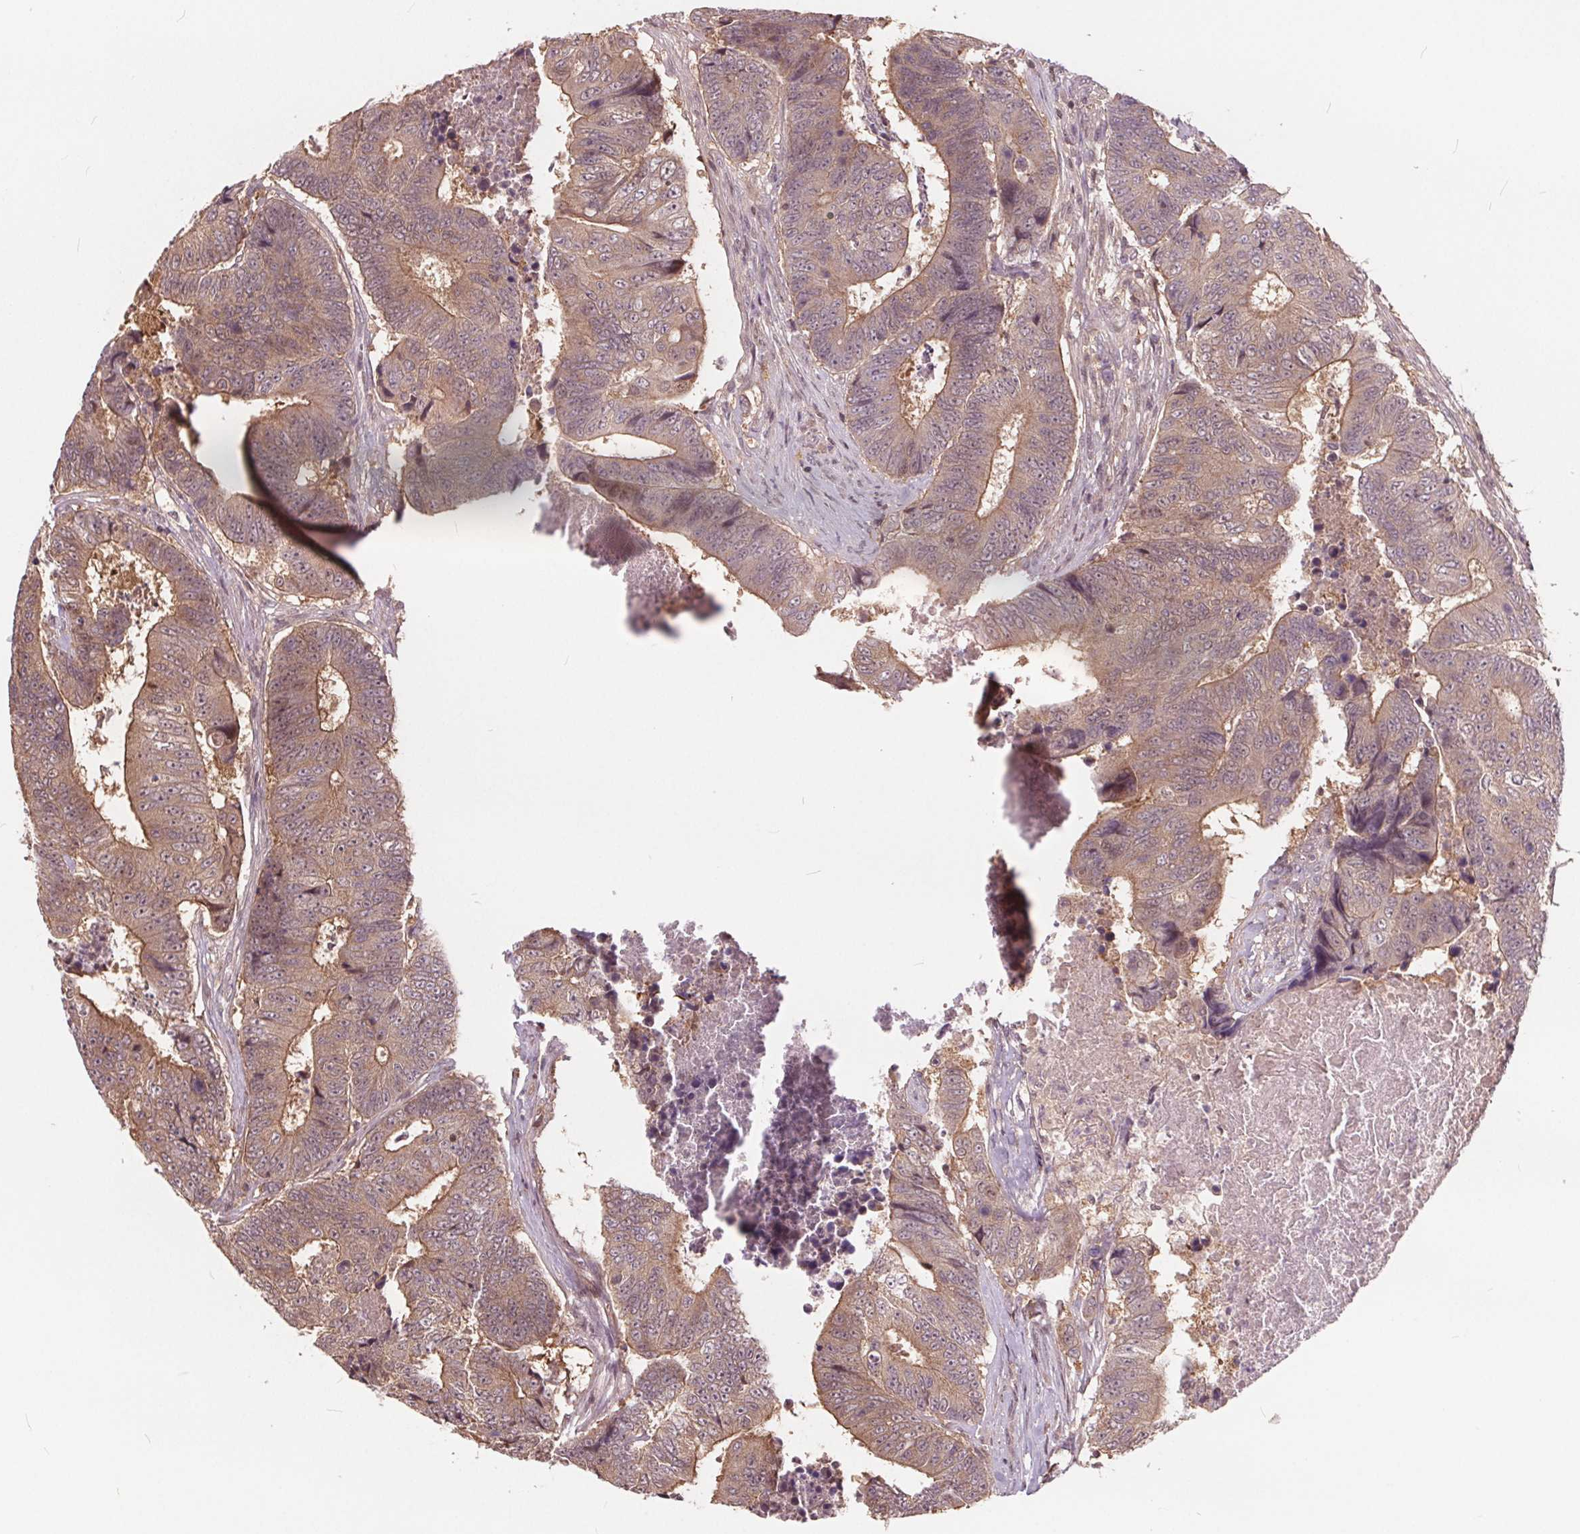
{"staining": {"intensity": "weak", "quantity": ">75%", "location": "cytoplasmic/membranous"}, "tissue": "colorectal cancer", "cell_type": "Tumor cells", "image_type": "cancer", "snomed": [{"axis": "morphology", "description": "Adenocarcinoma, NOS"}, {"axis": "topography", "description": "Colon"}], "caption": "Human adenocarcinoma (colorectal) stained for a protein (brown) displays weak cytoplasmic/membranous positive staining in about >75% of tumor cells.", "gene": "HIF1AN", "patient": {"sex": "female", "age": 48}}